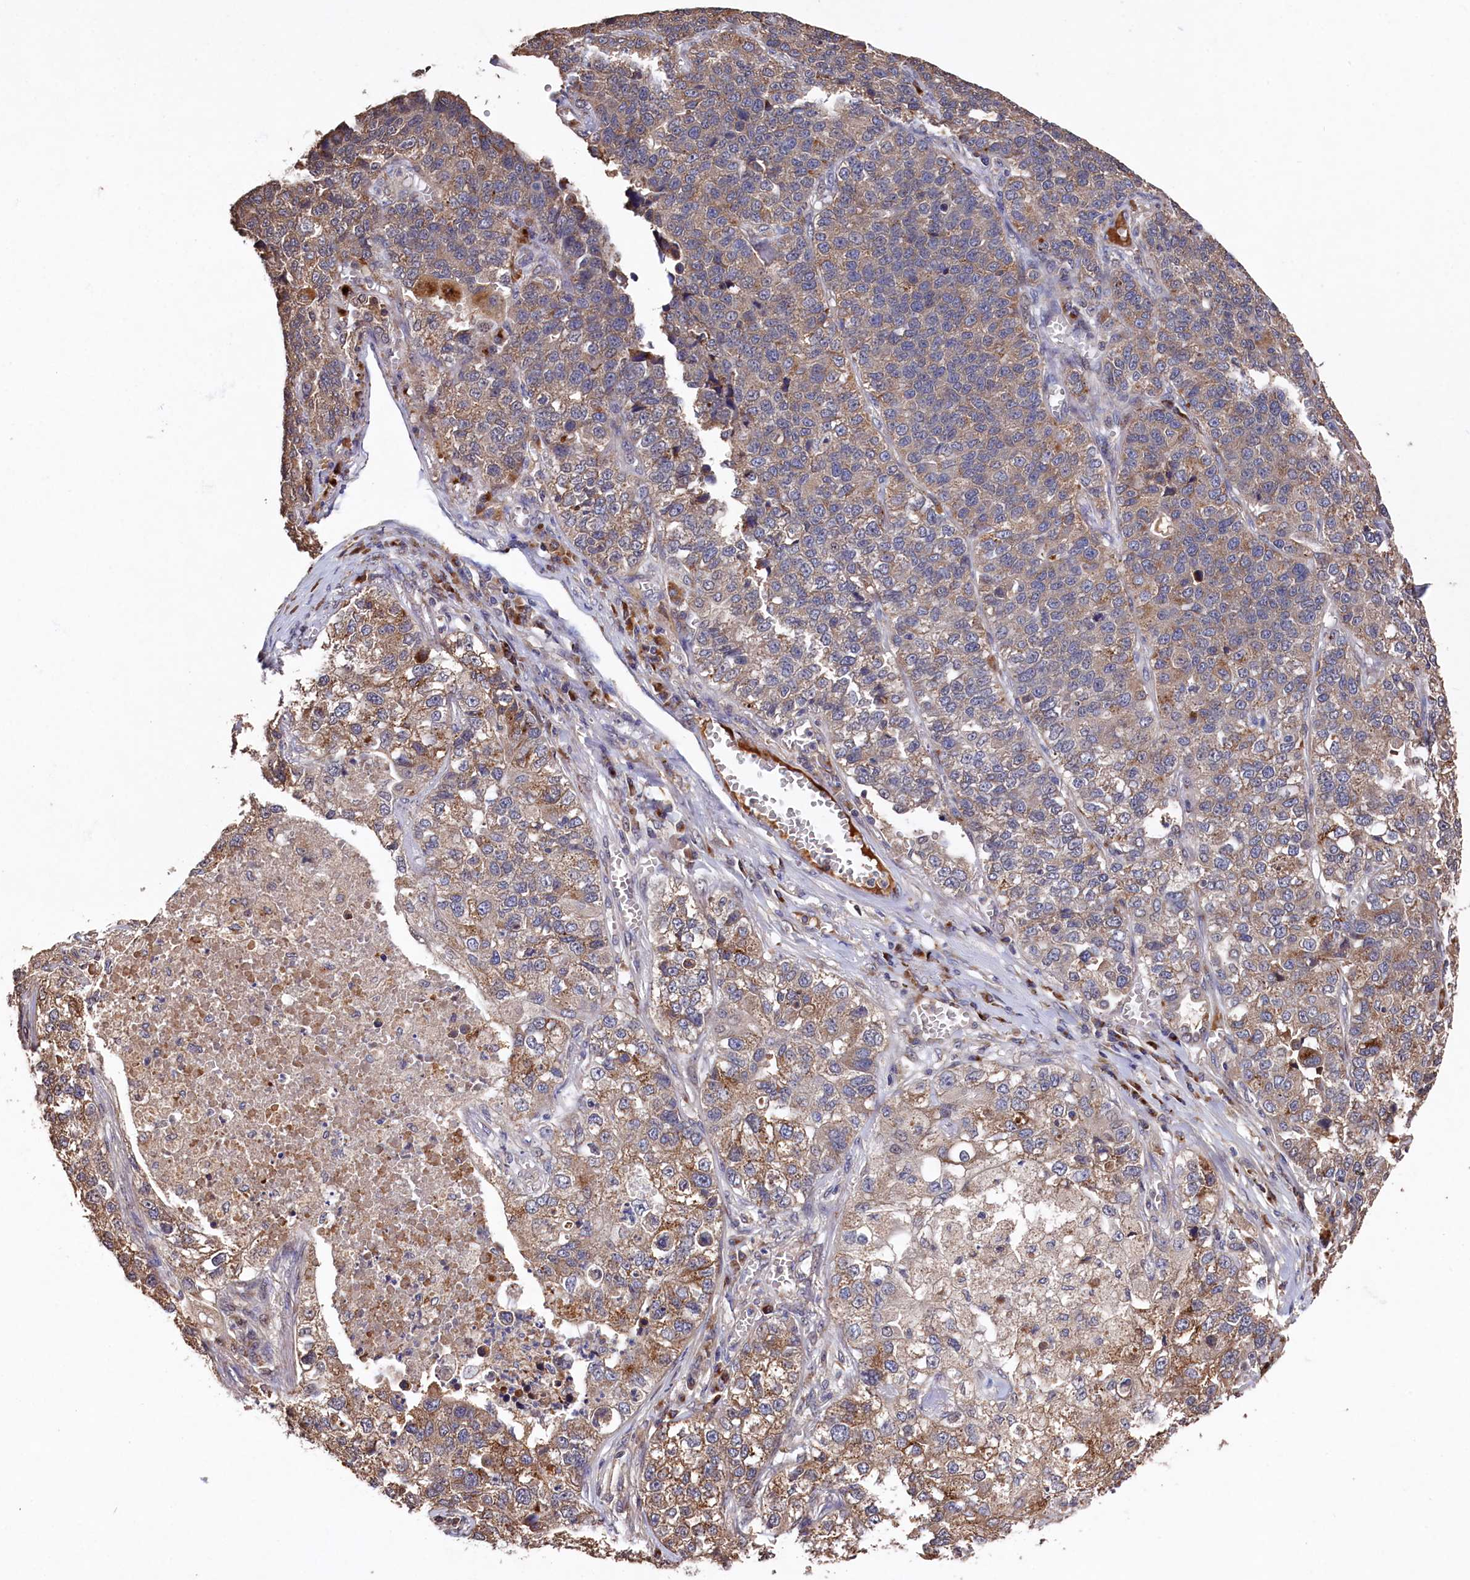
{"staining": {"intensity": "weak", "quantity": "25%-75%", "location": "cytoplasmic/membranous"}, "tissue": "lung cancer", "cell_type": "Tumor cells", "image_type": "cancer", "snomed": [{"axis": "morphology", "description": "Adenocarcinoma, NOS"}, {"axis": "topography", "description": "Lung"}], "caption": "Immunohistochemical staining of human adenocarcinoma (lung) shows weak cytoplasmic/membranous protein expression in approximately 25%-75% of tumor cells.", "gene": "NAA60", "patient": {"sex": "male", "age": 49}}